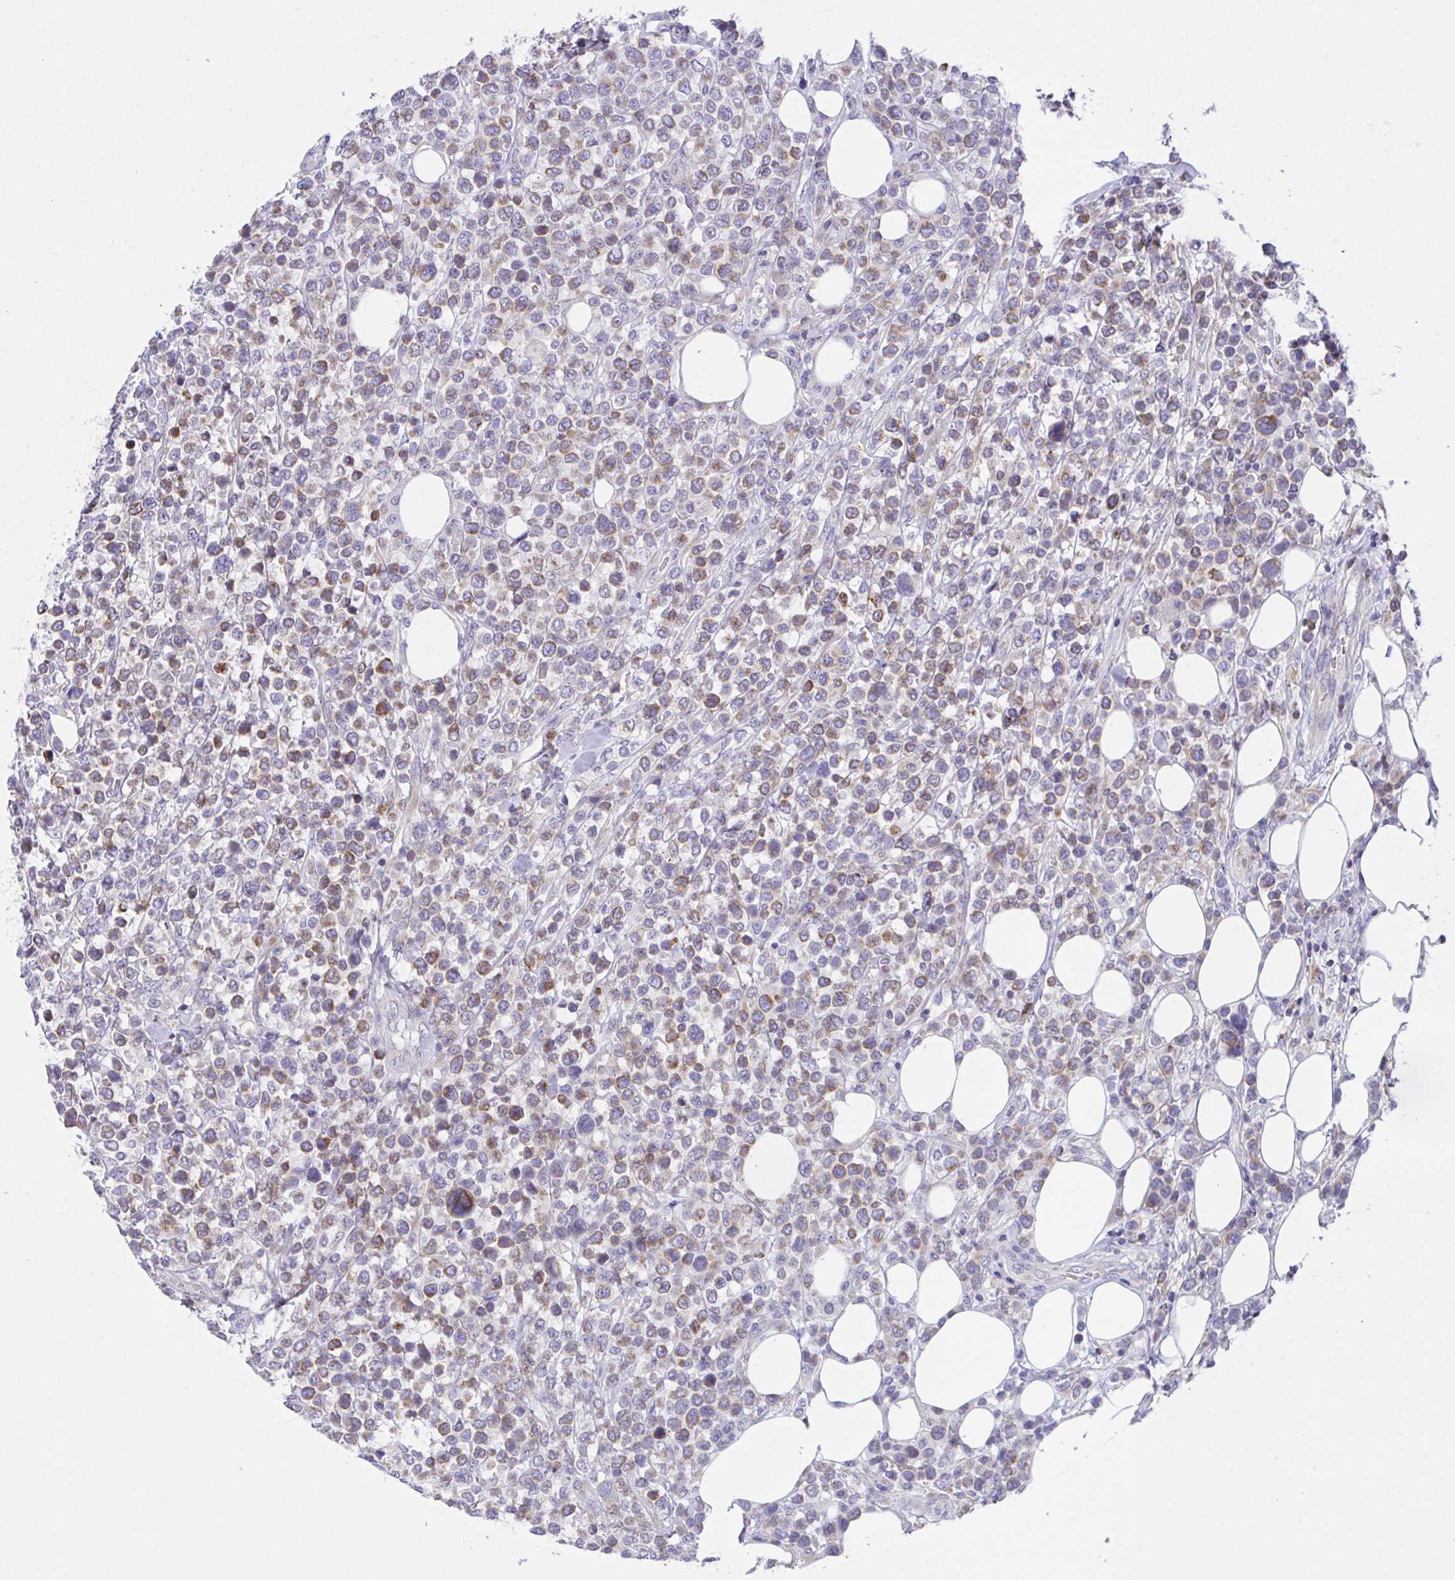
{"staining": {"intensity": "moderate", "quantity": "25%-75%", "location": "cytoplasmic/membranous"}, "tissue": "lymphoma", "cell_type": "Tumor cells", "image_type": "cancer", "snomed": [{"axis": "morphology", "description": "Malignant lymphoma, non-Hodgkin's type, High grade"}, {"axis": "topography", "description": "Soft tissue"}], "caption": "Immunohistochemistry (IHC) of human lymphoma demonstrates medium levels of moderate cytoplasmic/membranous expression in about 25%-75% of tumor cells.", "gene": "MIA3", "patient": {"sex": "female", "age": 56}}